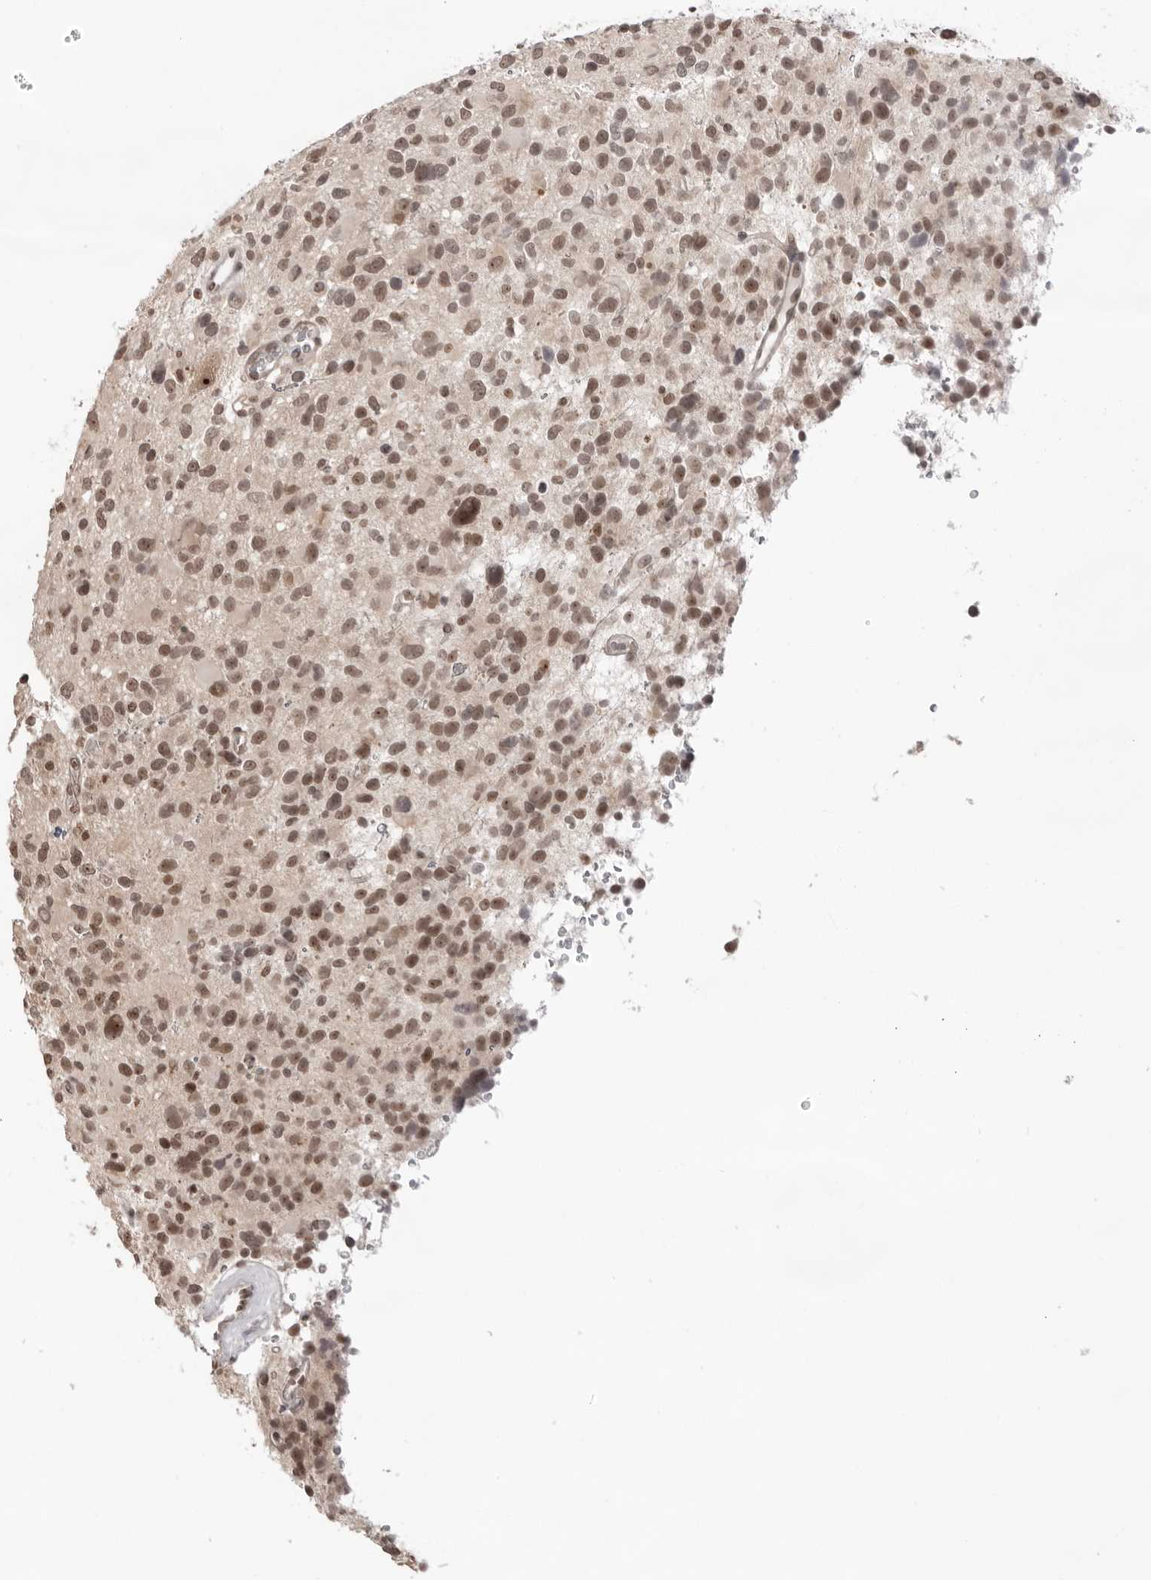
{"staining": {"intensity": "moderate", "quantity": ">75%", "location": "nuclear"}, "tissue": "glioma", "cell_type": "Tumor cells", "image_type": "cancer", "snomed": [{"axis": "morphology", "description": "Glioma, malignant, High grade"}, {"axis": "topography", "description": "Brain"}], "caption": "IHC histopathology image of malignant glioma (high-grade) stained for a protein (brown), which exhibits medium levels of moderate nuclear expression in about >75% of tumor cells.", "gene": "EXOSC10", "patient": {"sex": "male", "age": 48}}